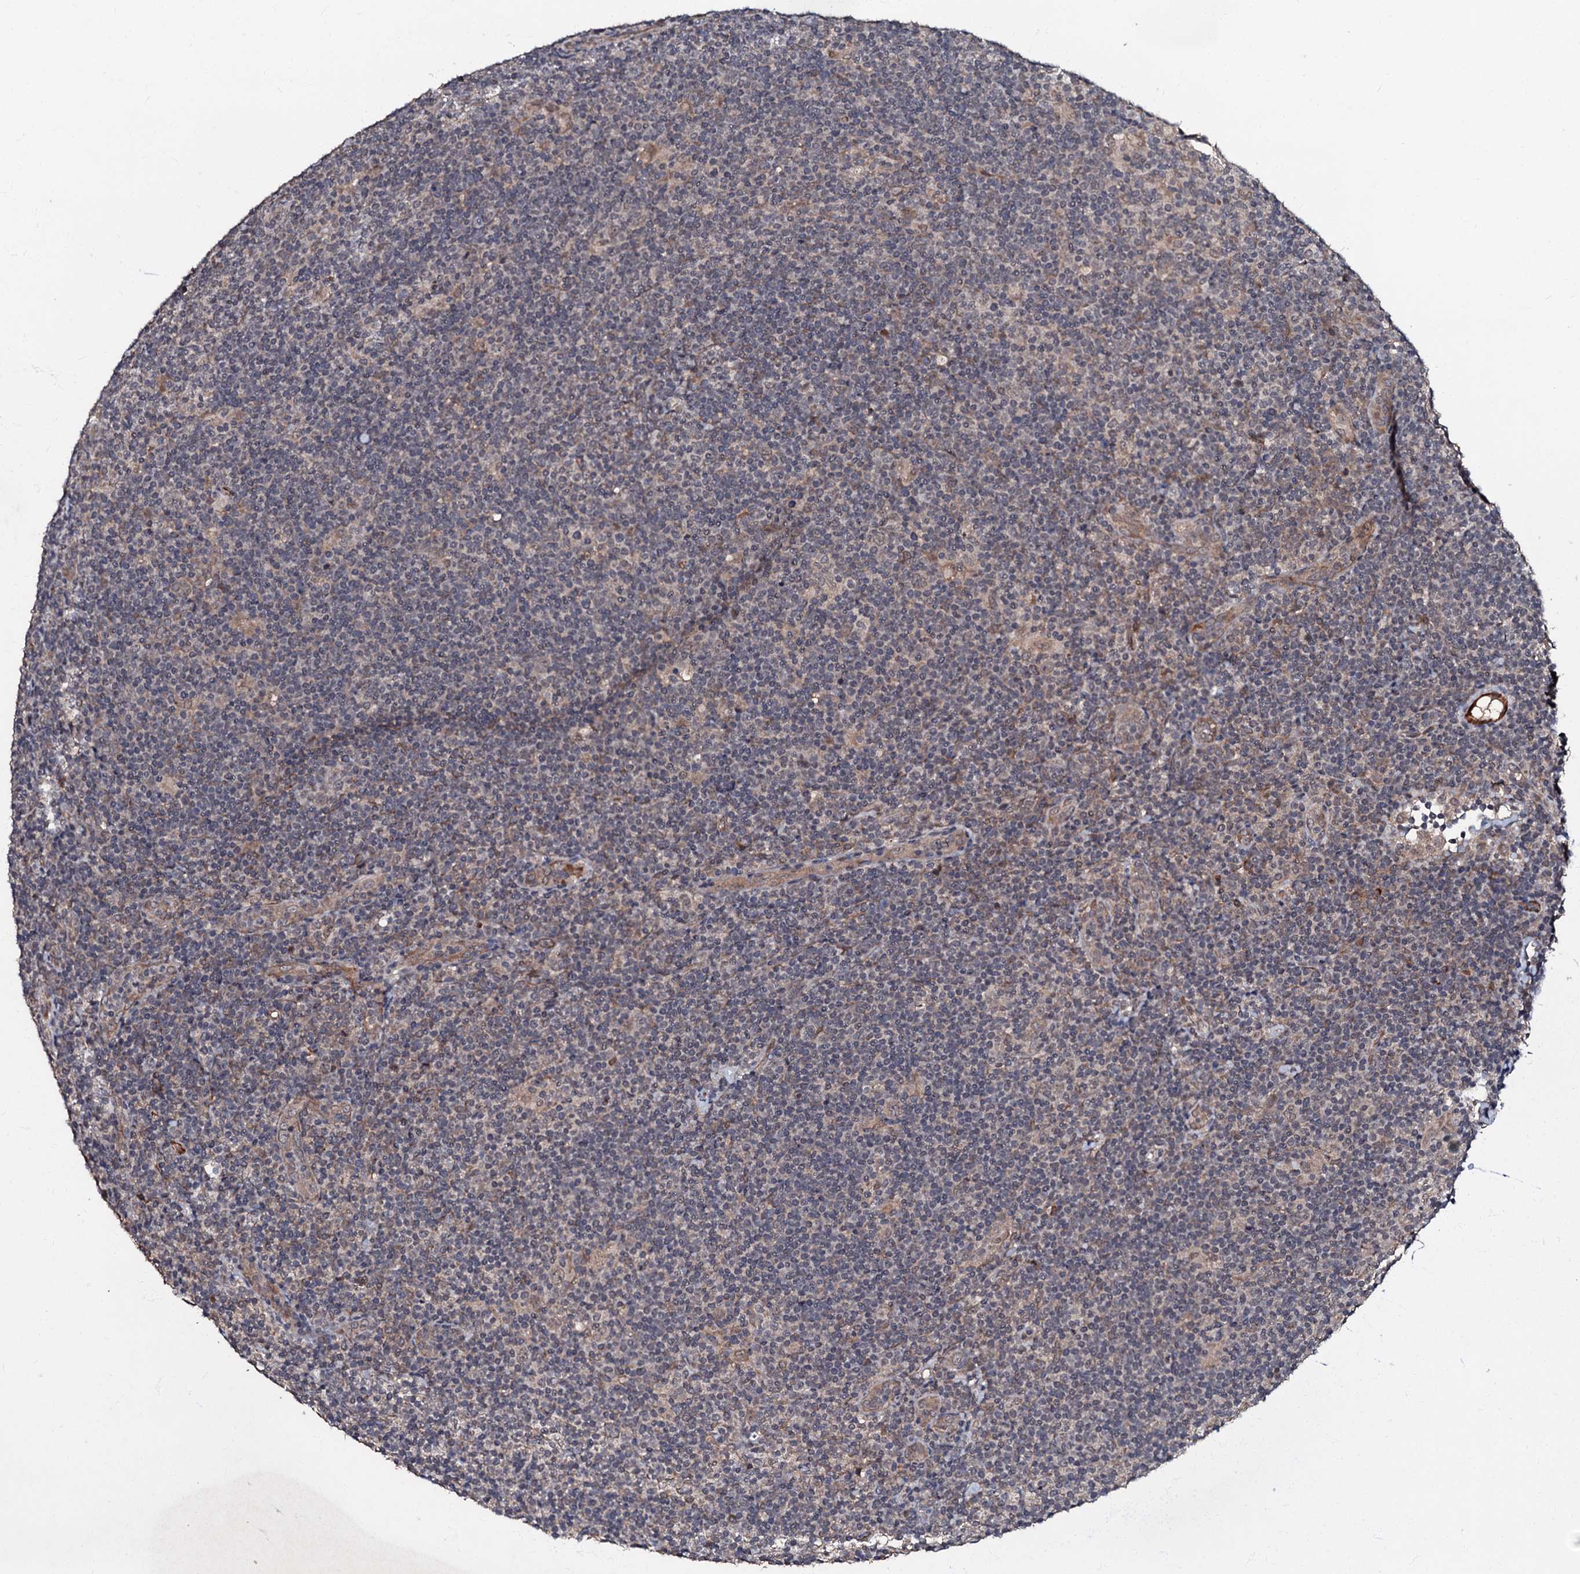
{"staining": {"intensity": "negative", "quantity": "none", "location": "none"}, "tissue": "lymphoma", "cell_type": "Tumor cells", "image_type": "cancer", "snomed": [{"axis": "morphology", "description": "Hodgkin's disease, NOS"}, {"axis": "topography", "description": "Lymph node"}], "caption": "Immunohistochemistry (IHC) of Hodgkin's disease displays no staining in tumor cells.", "gene": "MANSC4", "patient": {"sex": "female", "age": 57}}